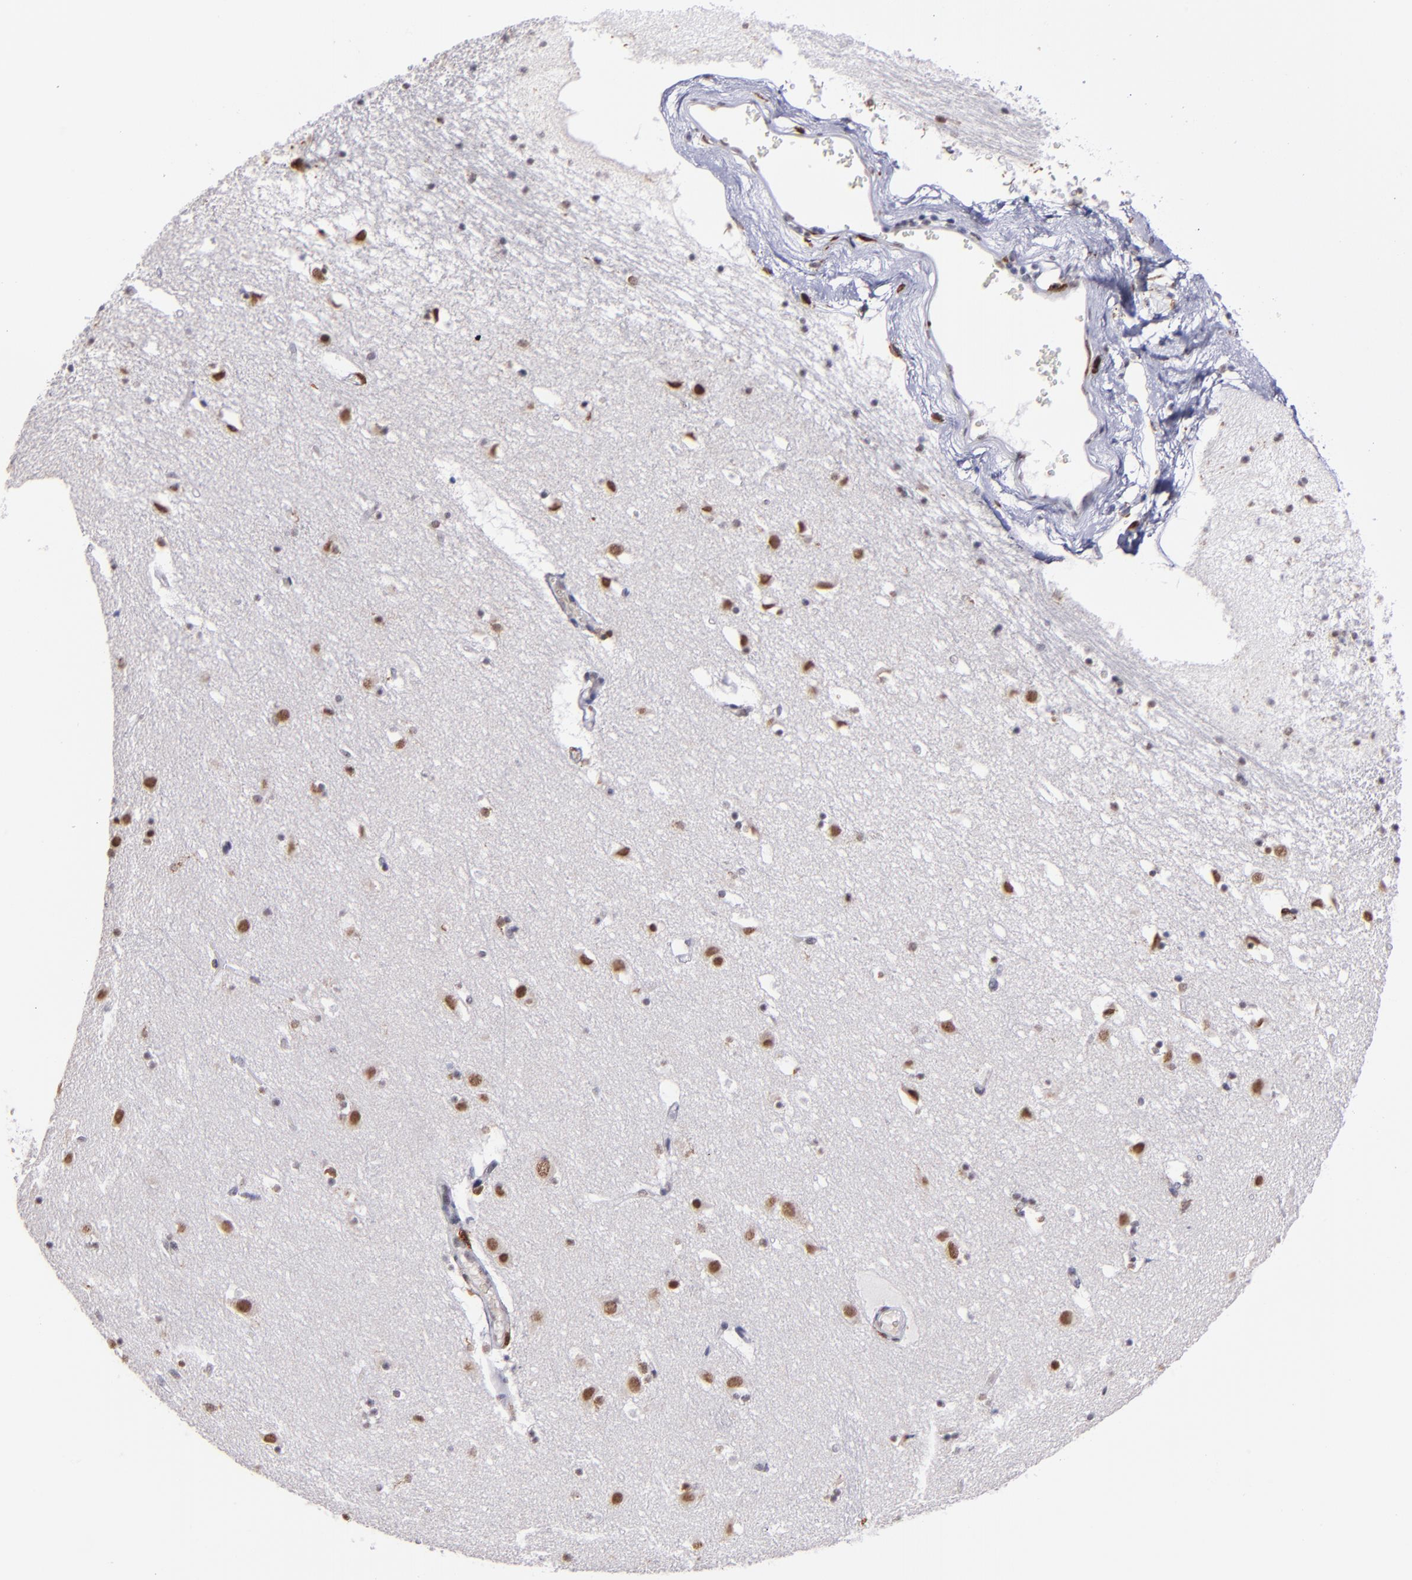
{"staining": {"intensity": "weak", "quantity": "<25%", "location": "nuclear"}, "tissue": "caudate", "cell_type": "Glial cells", "image_type": "normal", "snomed": [{"axis": "morphology", "description": "Normal tissue, NOS"}, {"axis": "topography", "description": "Lateral ventricle wall"}], "caption": "This is a histopathology image of IHC staining of unremarkable caudate, which shows no staining in glial cells.", "gene": "NCF2", "patient": {"sex": "male", "age": 45}}